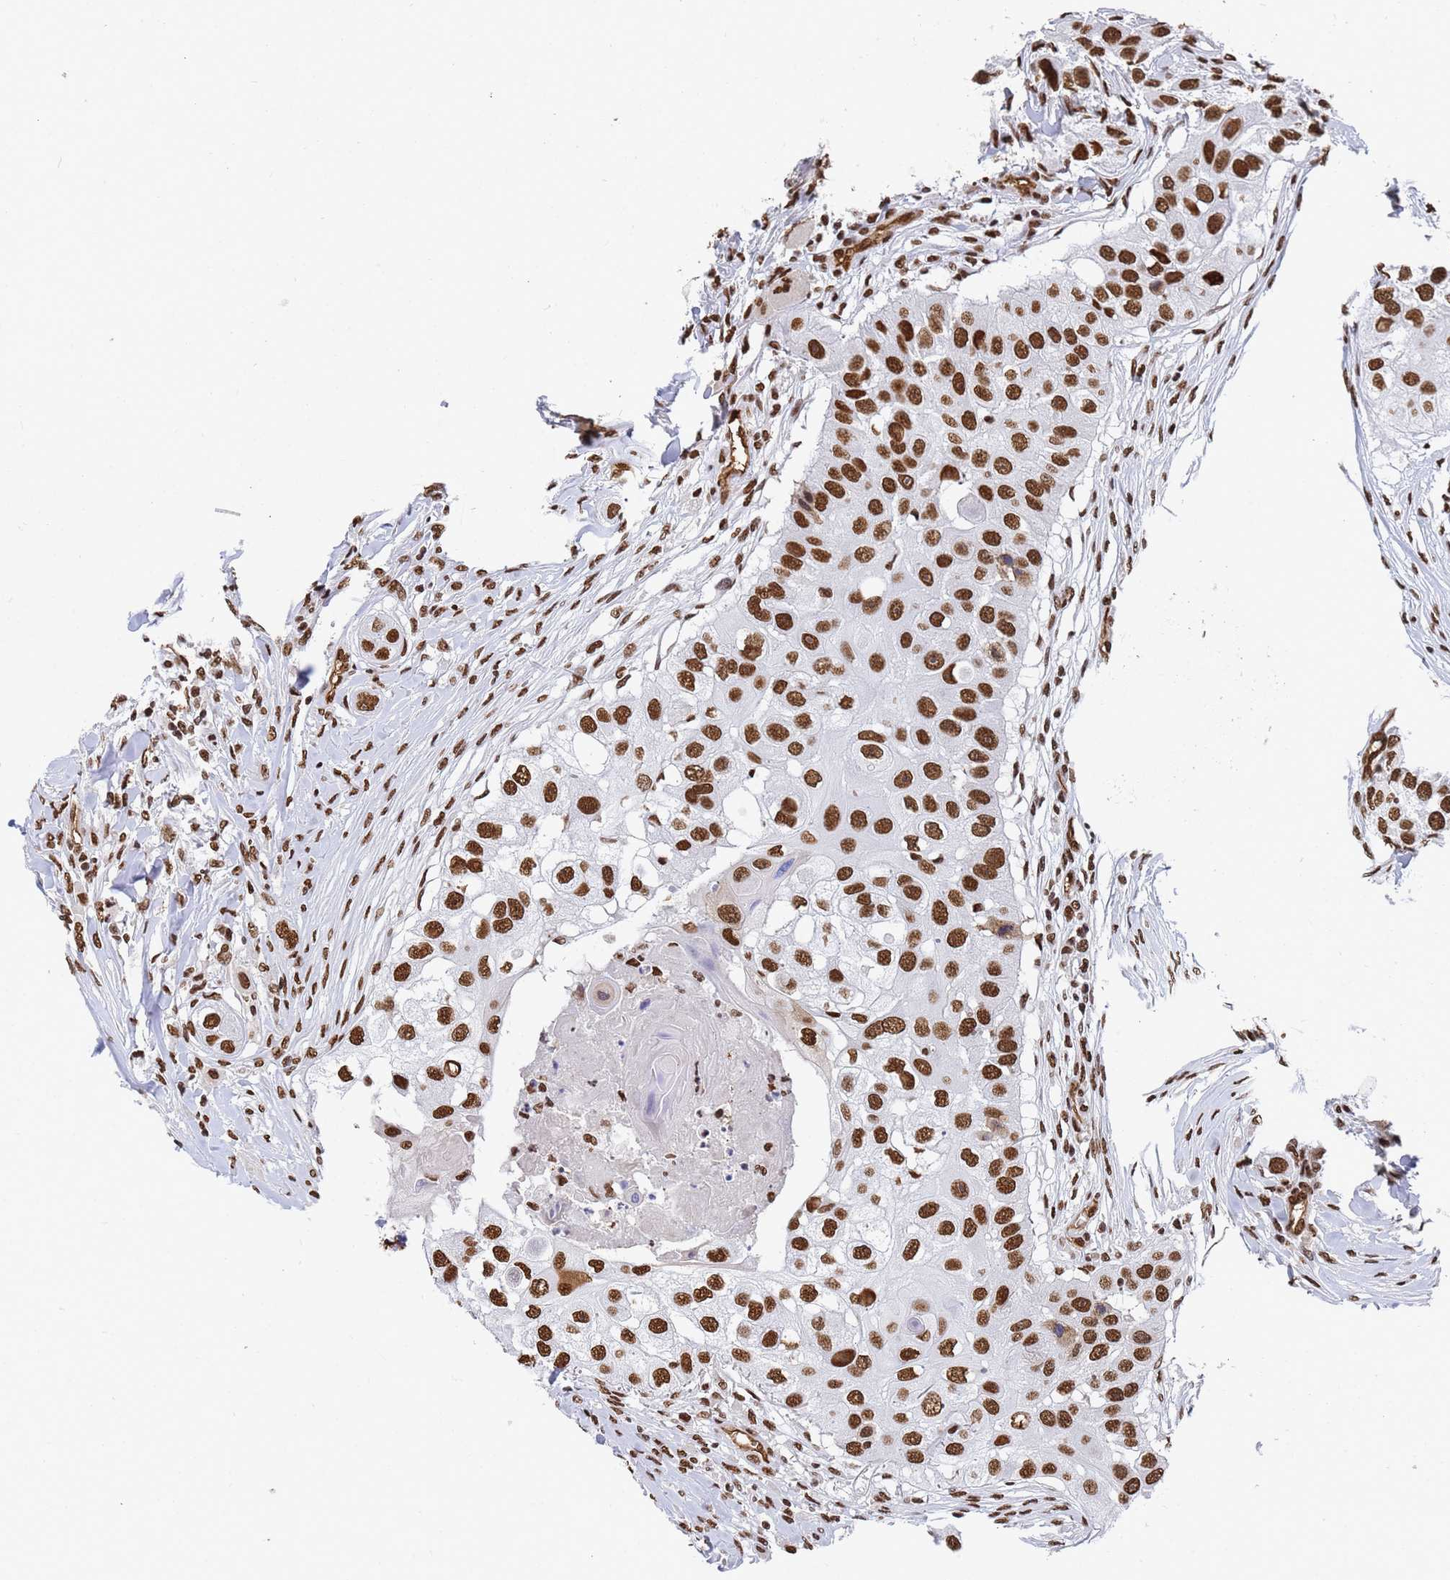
{"staining": {"intensity": "strong", "quantity": ">75%", "location": "nuclear"}, "tissue": "head and neck cancer", "cell_type": "Tumor cells", "image_type": "cancer", "snomed": [{"axis": "morphology", "description": "Normal tissue, NOS"}, {"axis": "morphology", "description": "Squamous cell carcinoma, NOS"}, {"axis": "topography", "description": "Skeletal muscle"}, {"axis": "topography", "description": "Head-Neck"}], "caption": "Head and neck cancer was stained to show a protein in brown. There is high levels of strong nuclear positivity in about >75% of tumor cells.", "gene": "RAVER2", "patient": {"sex": "male", "age": 51}}